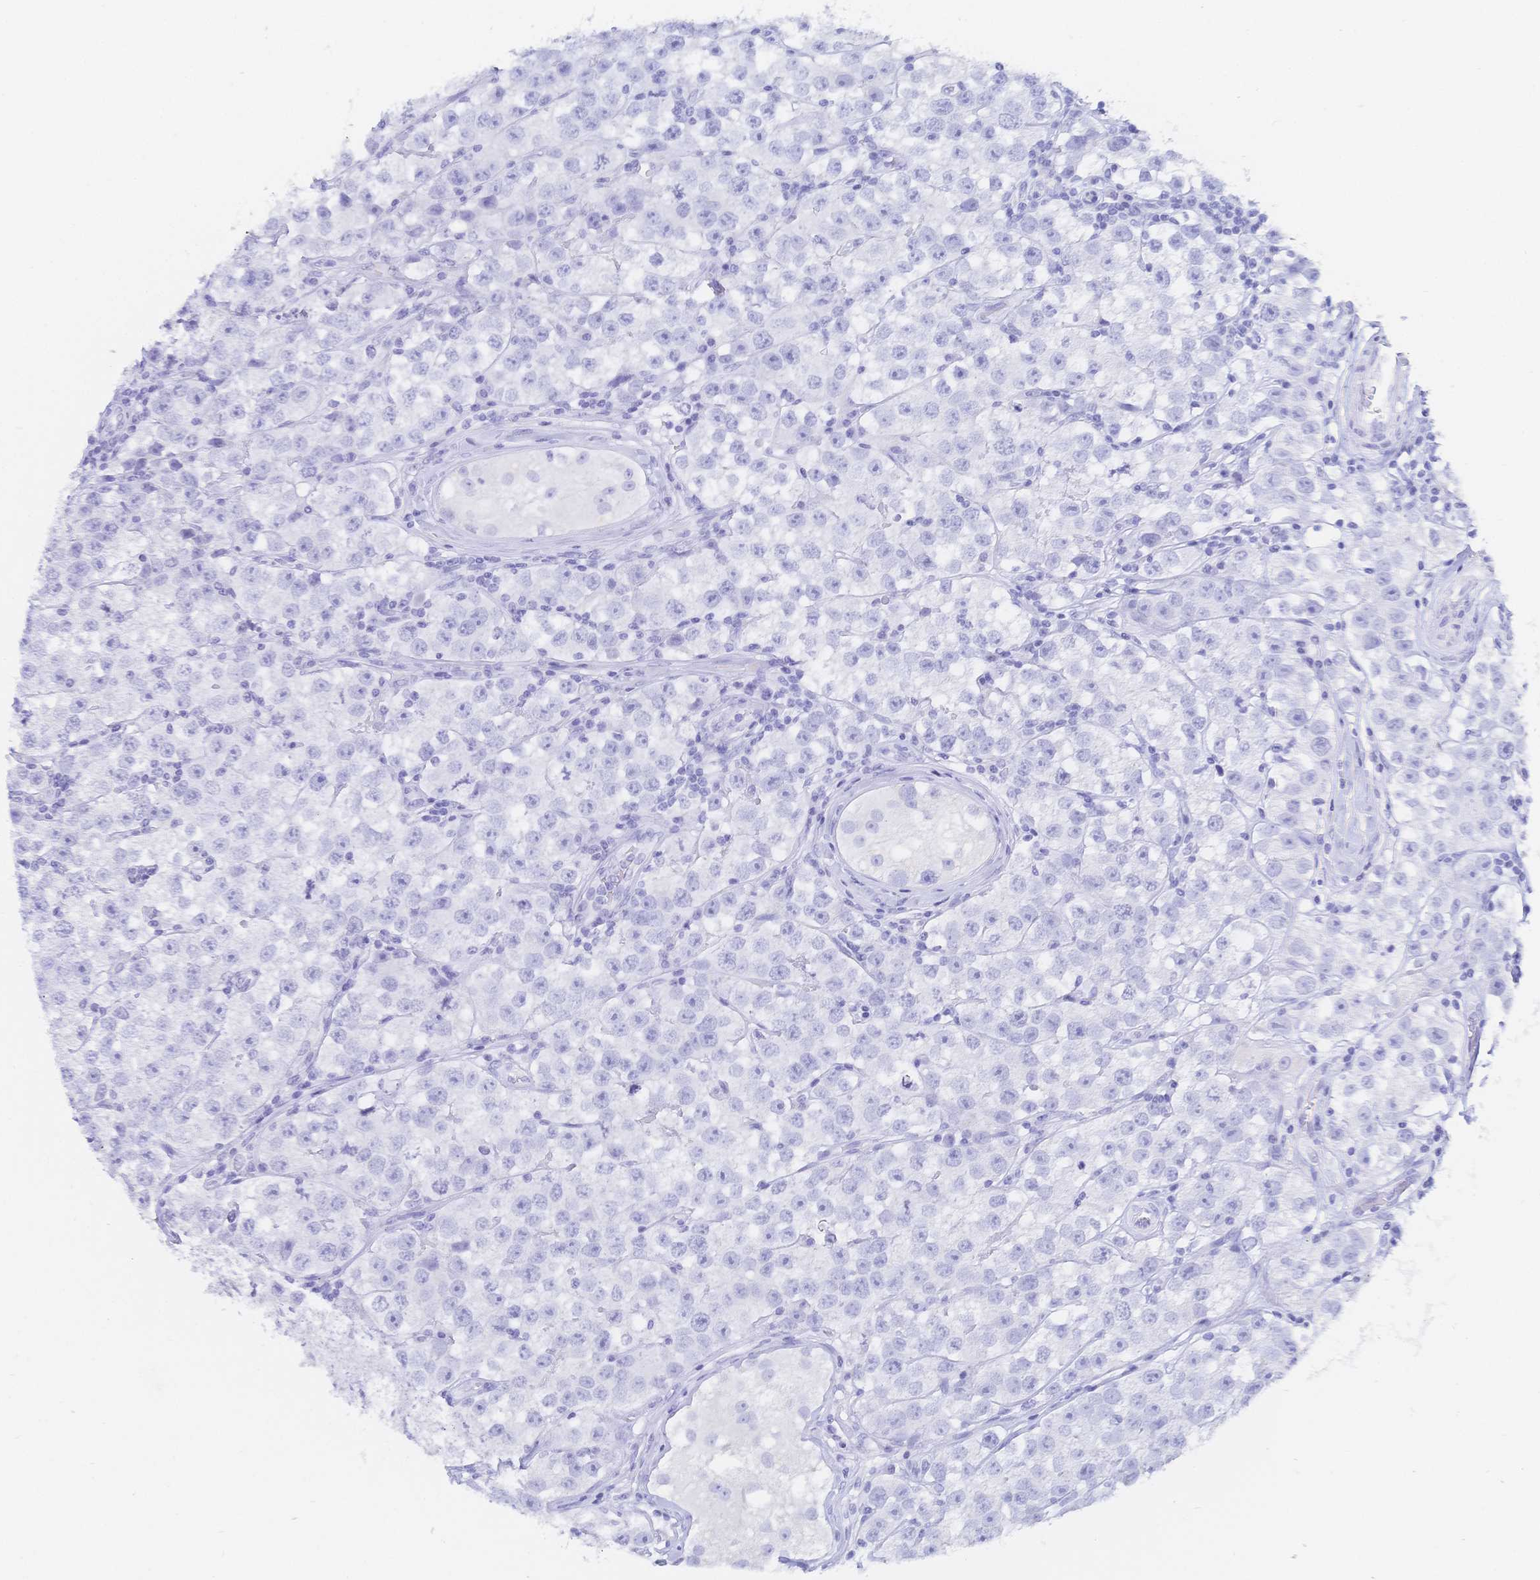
{"staining": {"intensity": "negative", "quantity": "none", "location": "none"}, "tissue": "testis cancer", "cell_type": "Tumor cells", "image_type": "cancer", "snomed": [{"axis": "morphology", "description": "Seminoma, NOS"}, {"axis": "topography", "description": "Testis"}], "caption": "DAB immunohistochemical staining of human testis cancer (seminoma) displays no significant expression in tumor cells.", "gene": "MEP1B", "patient": {"sex": "male", "age": 34}}